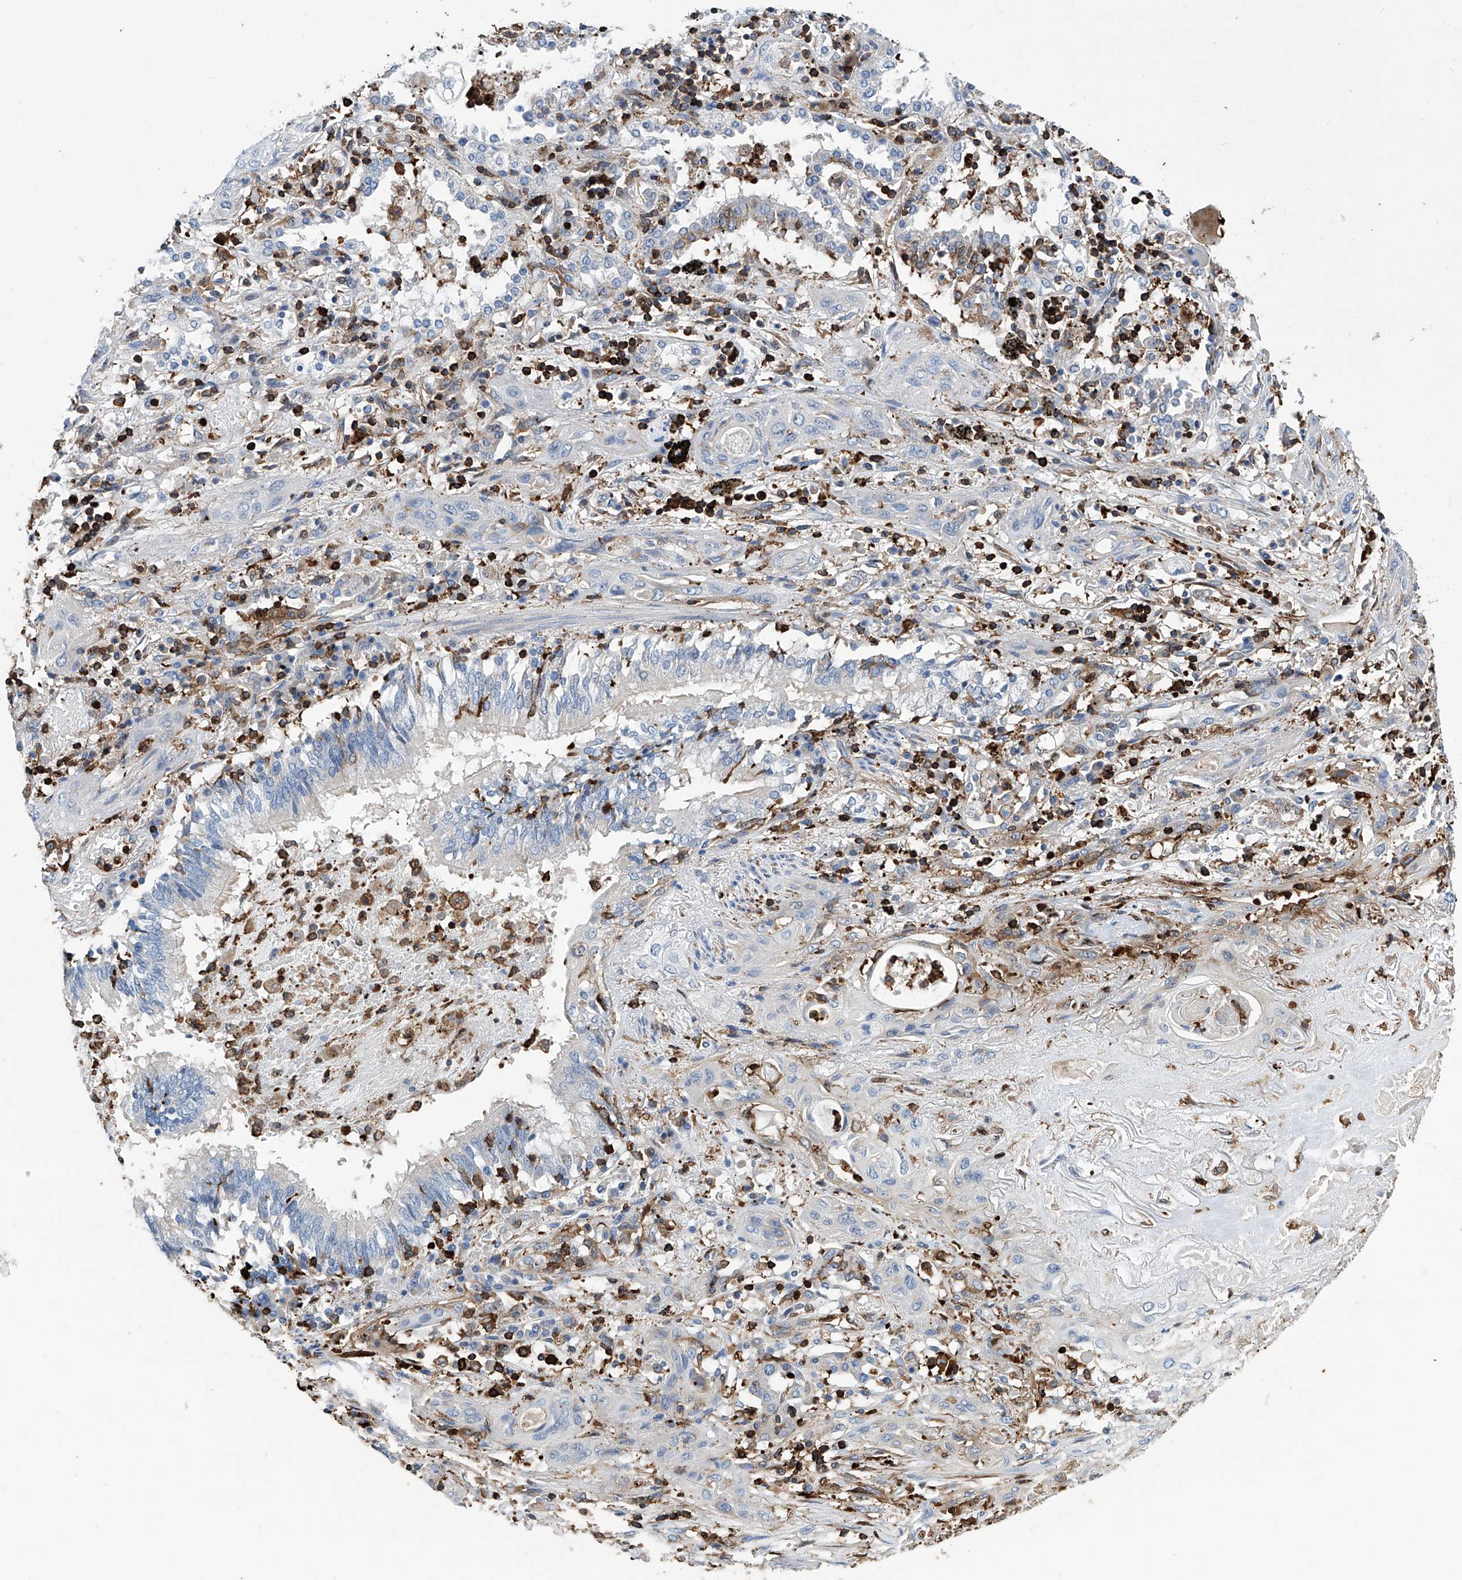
{"staining": {"intensity": "negative", "quantity": "none", "location": "none"}, "tissue": "lung cancer", "cell_type": "Tumor cells", "image_type": "cancer", "snomed": [{"axis": "morphology", "description": "Squamous cell carcinoma, NOS"}, {"axis": "topography", "description": "Lung"}], "caption": "This is an IHC image of lung cancer (squamous cell carcinoma). There is no staining in tumor cells.", "gene": "ZNF484", "patient": {"sex": "female", "age": 47}}